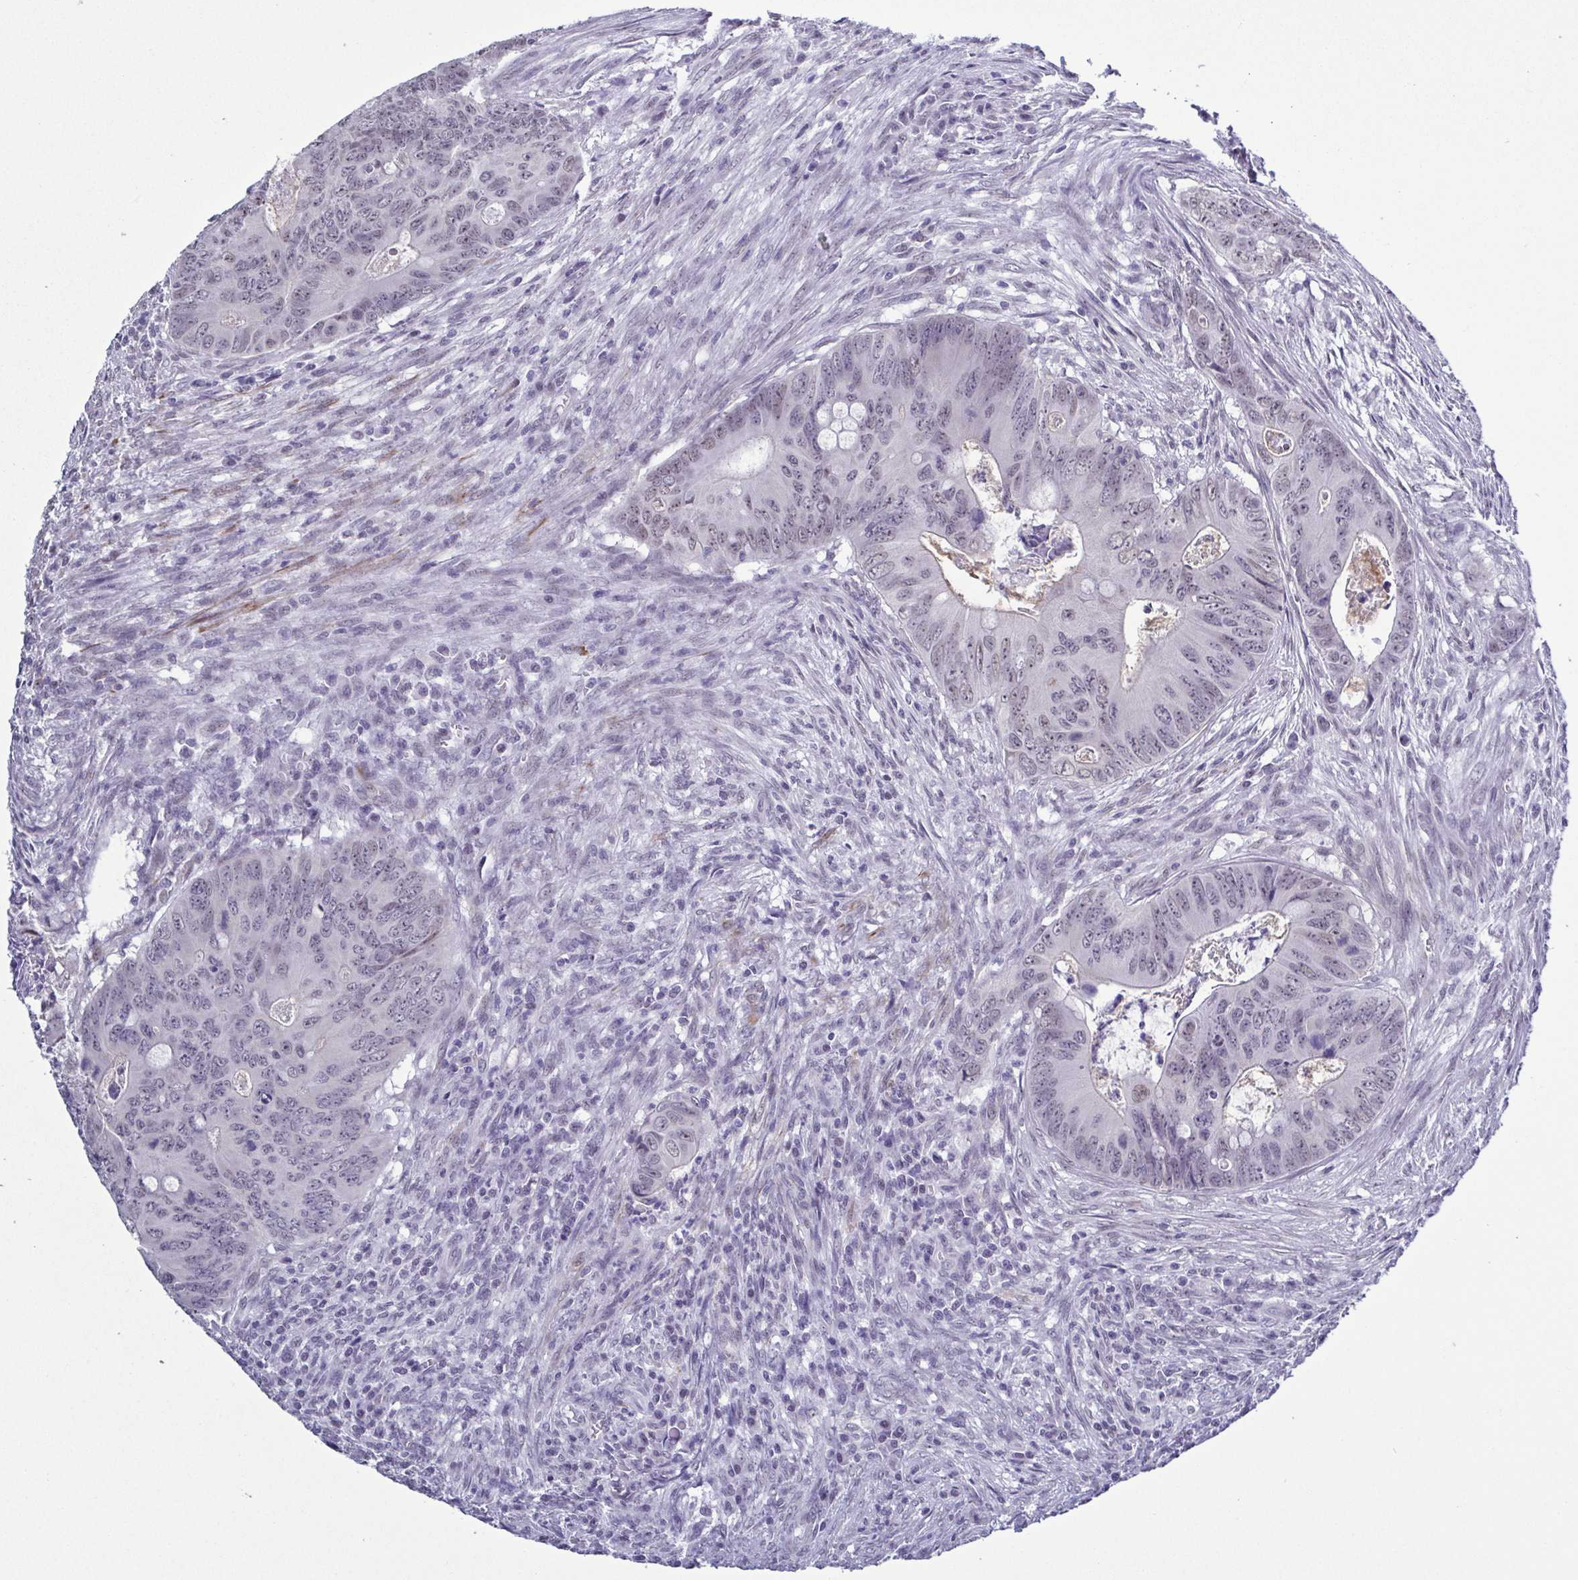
{"staining": {"intensity": "negative", "quantity": "none", "location": "none"}, "tissue": "colorectal cancer", "cell_type": "Tumor cells", "image_type": "cancer", "snomed": [{"axis": "morphology", "description": "Adenocarcinoma, NOS"}, {"axis": "topography", "description": "Colon"}], "caption": "The immunohistochemistry (IHC) photomicrograph has no significant expression in tumor cells of colorectal cancer (adenocarcinoma) tissue.", "gene": "TMEM92", "patient": {"sex": "female", "age": 74}}